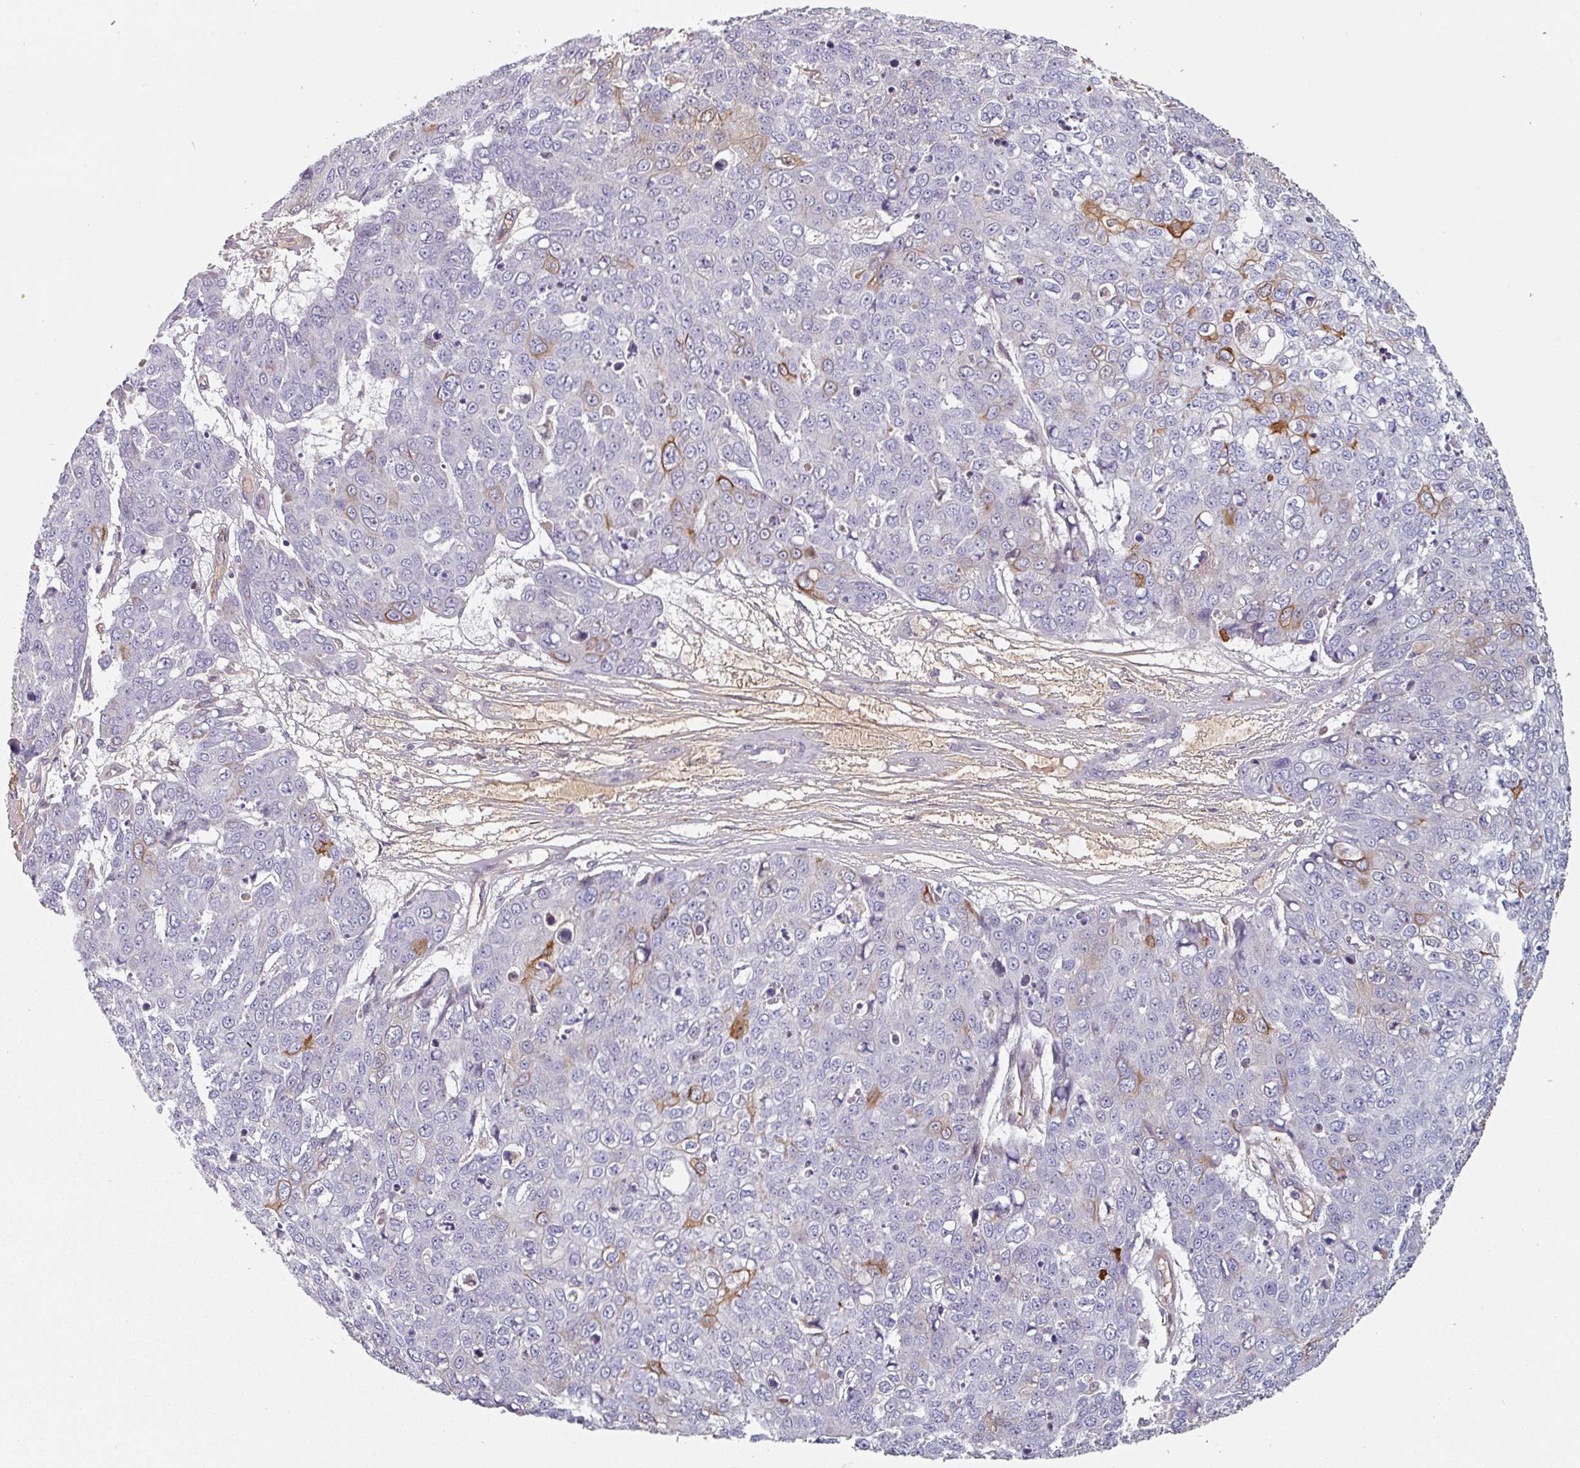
{"staining": {"intensity": "strong", "quantity": "<25%", "location": "cytoplasmic/membranous"}, "tissue": "skin cancer", "cell_type": "Tumor cells", "image_type": "cancer", "snomed": [{"axis": "morphology", "description": "Normal tissue, NOS"}, {"axis": "morphology", "description": "Squamous cell carcinoma, NOS"}, {"axis": "topography", "description": "Skin"}], "caption": "Human skin cancer stained for a protein (brown) displays strong cytoplasmic/membranous positive staining in approximately <25% of tumor cells.", "gene": "CEP78", "patient": {"sex": "male", "age": 72}}